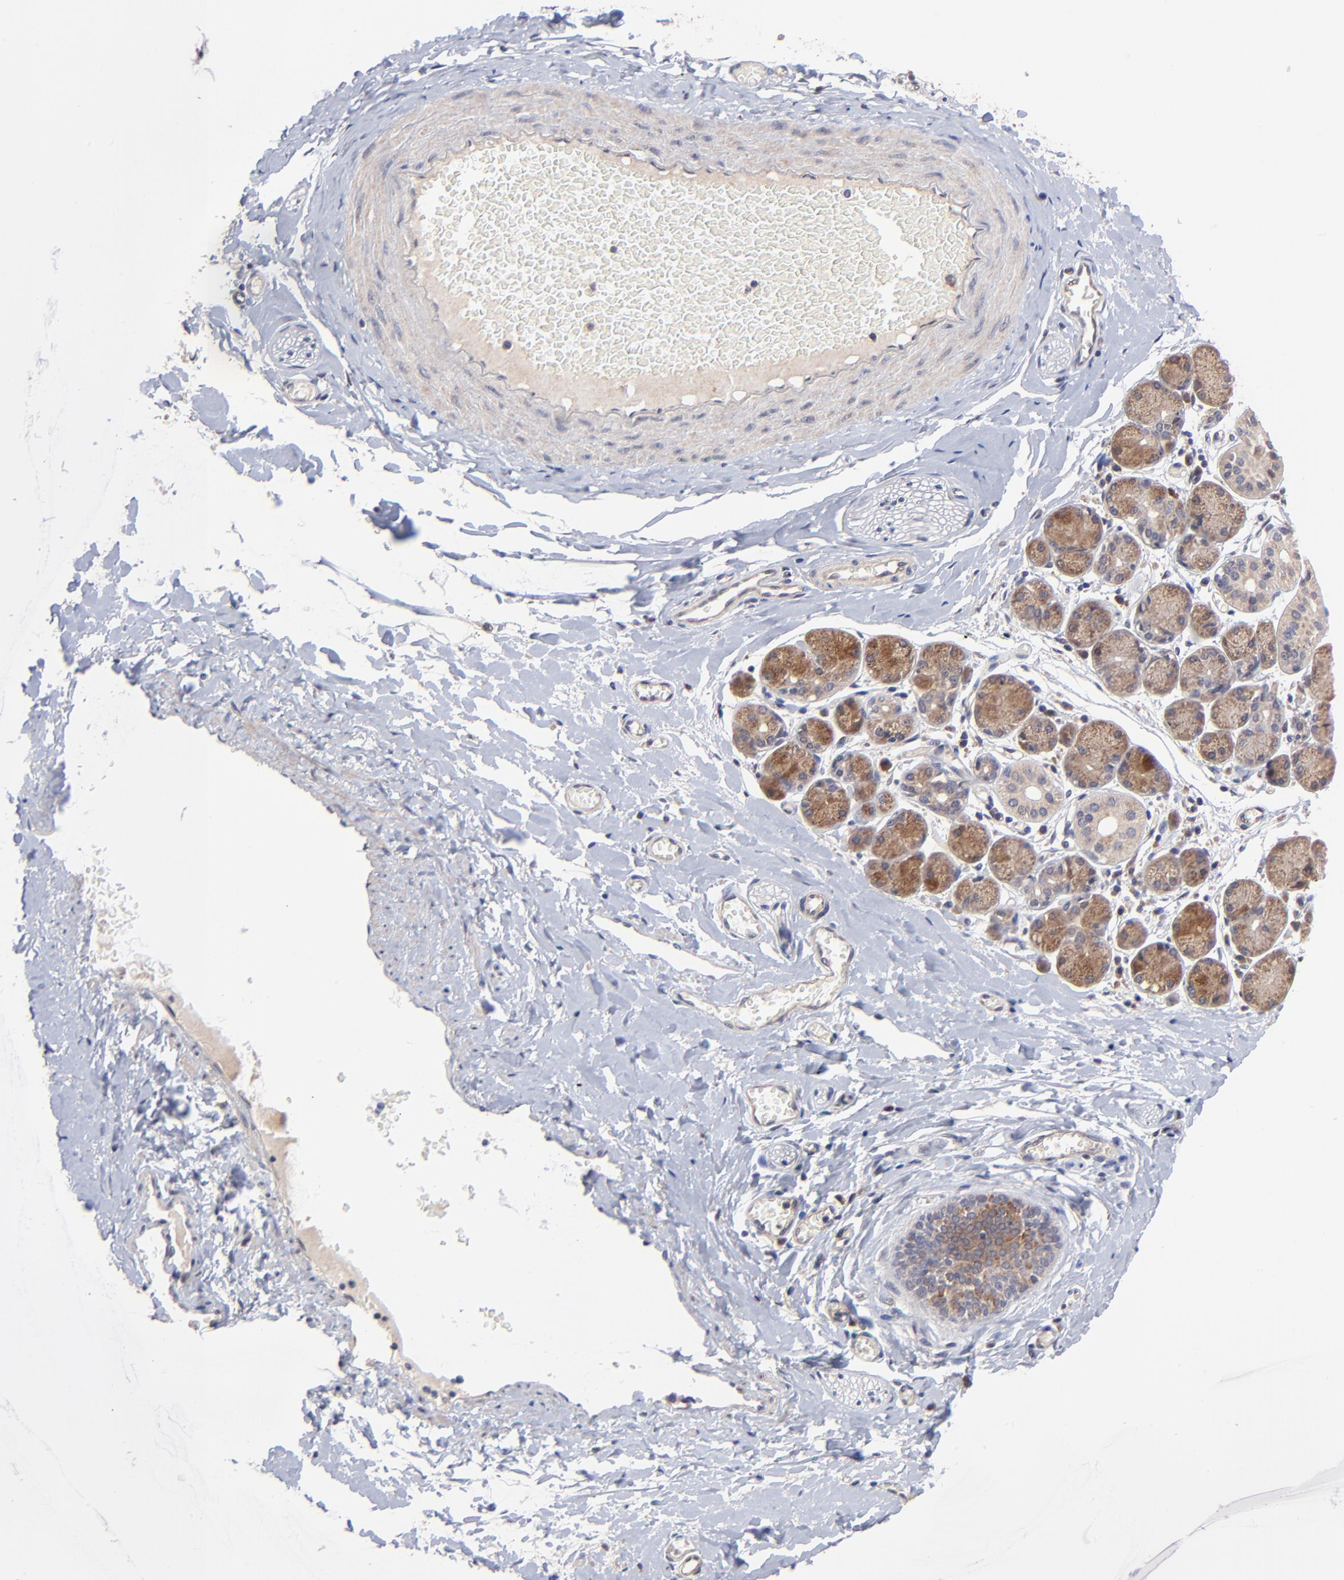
{"staining": {"intensity": "moderate", "quantity": ">75%", "location": "cytoplasmic/membranous"}, "tissue": "salivary gland", "cell_type": "Glandular cells", "image_type": "normal", "snomed": [{"axis": "morphology", "description": "Normal tissue, NOS"}, {"axis": "topography", "description": "Salivary gland"}], "caption": "A high-resolution micrograph shows immunohistochemistry (IHC) staining of normal salivary gland, which exhibits moderate cytoplasmic/membranous positivity in about >75% of glandular cells.", "gene": "BAIAP2L2", "patient": {"sex": "female", "age": 24}}